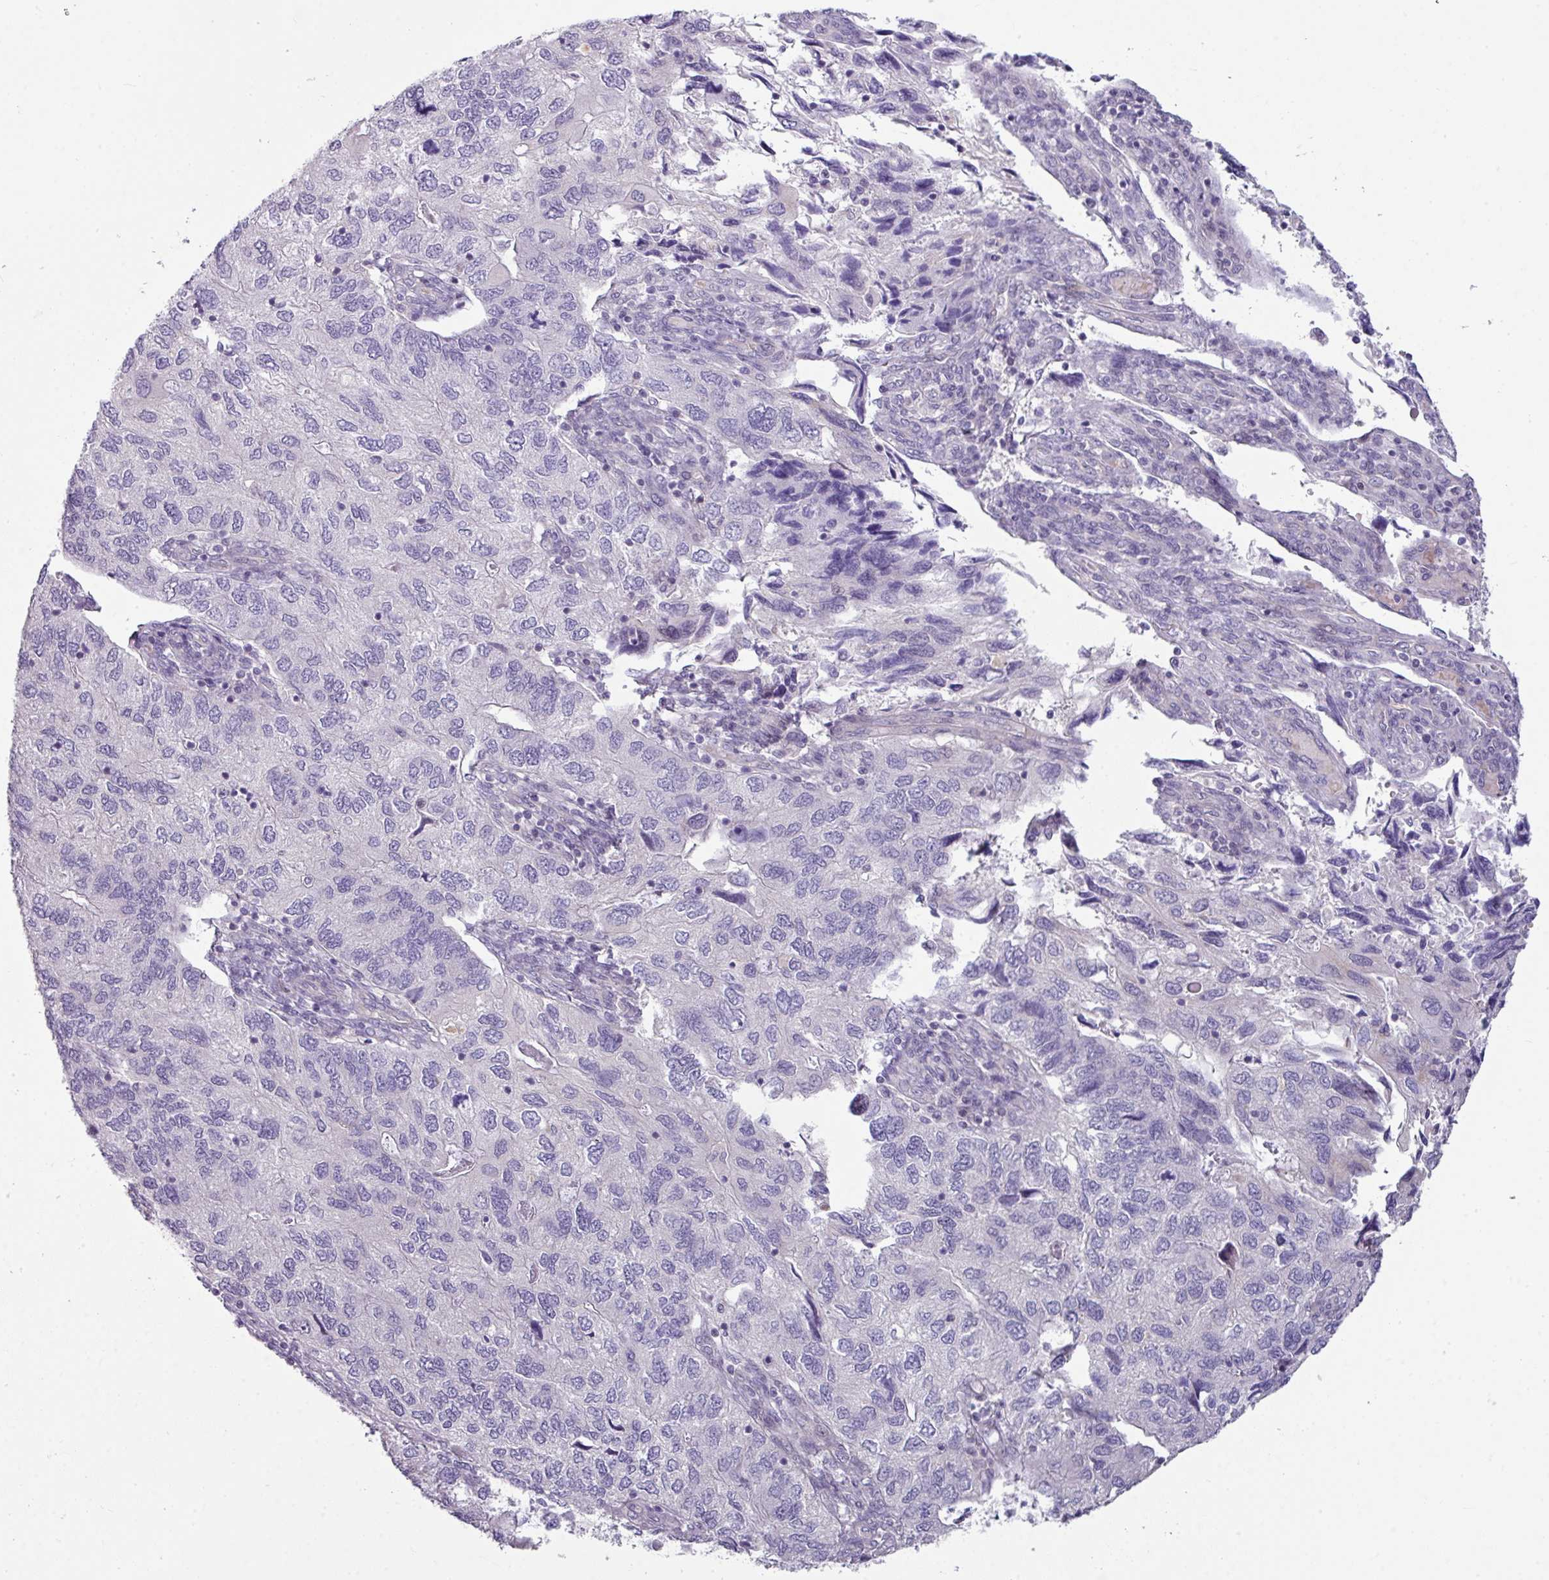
{"staining": {"intensity": "negative", "quantity": "none", "location": "none"}, "tissue": "endometrial cancer", "cell_type": "Tumor cells", "image_type": "cancer", "snomed": [{"axis": "morphology", "description": "Carcinoma, NOS"}, {"axis": "topography", "description": "Uterus"}], "caption": "High magnification brightfield microscopy of endometrial cancer stained with DAB (3,3'-diaminobenzidine) (brown) and counterstained with hematoxylin (blue): tumor cells show no significant staining.", "gene": "STAT5A", "patient": {"sex": "female", "age": 76}}